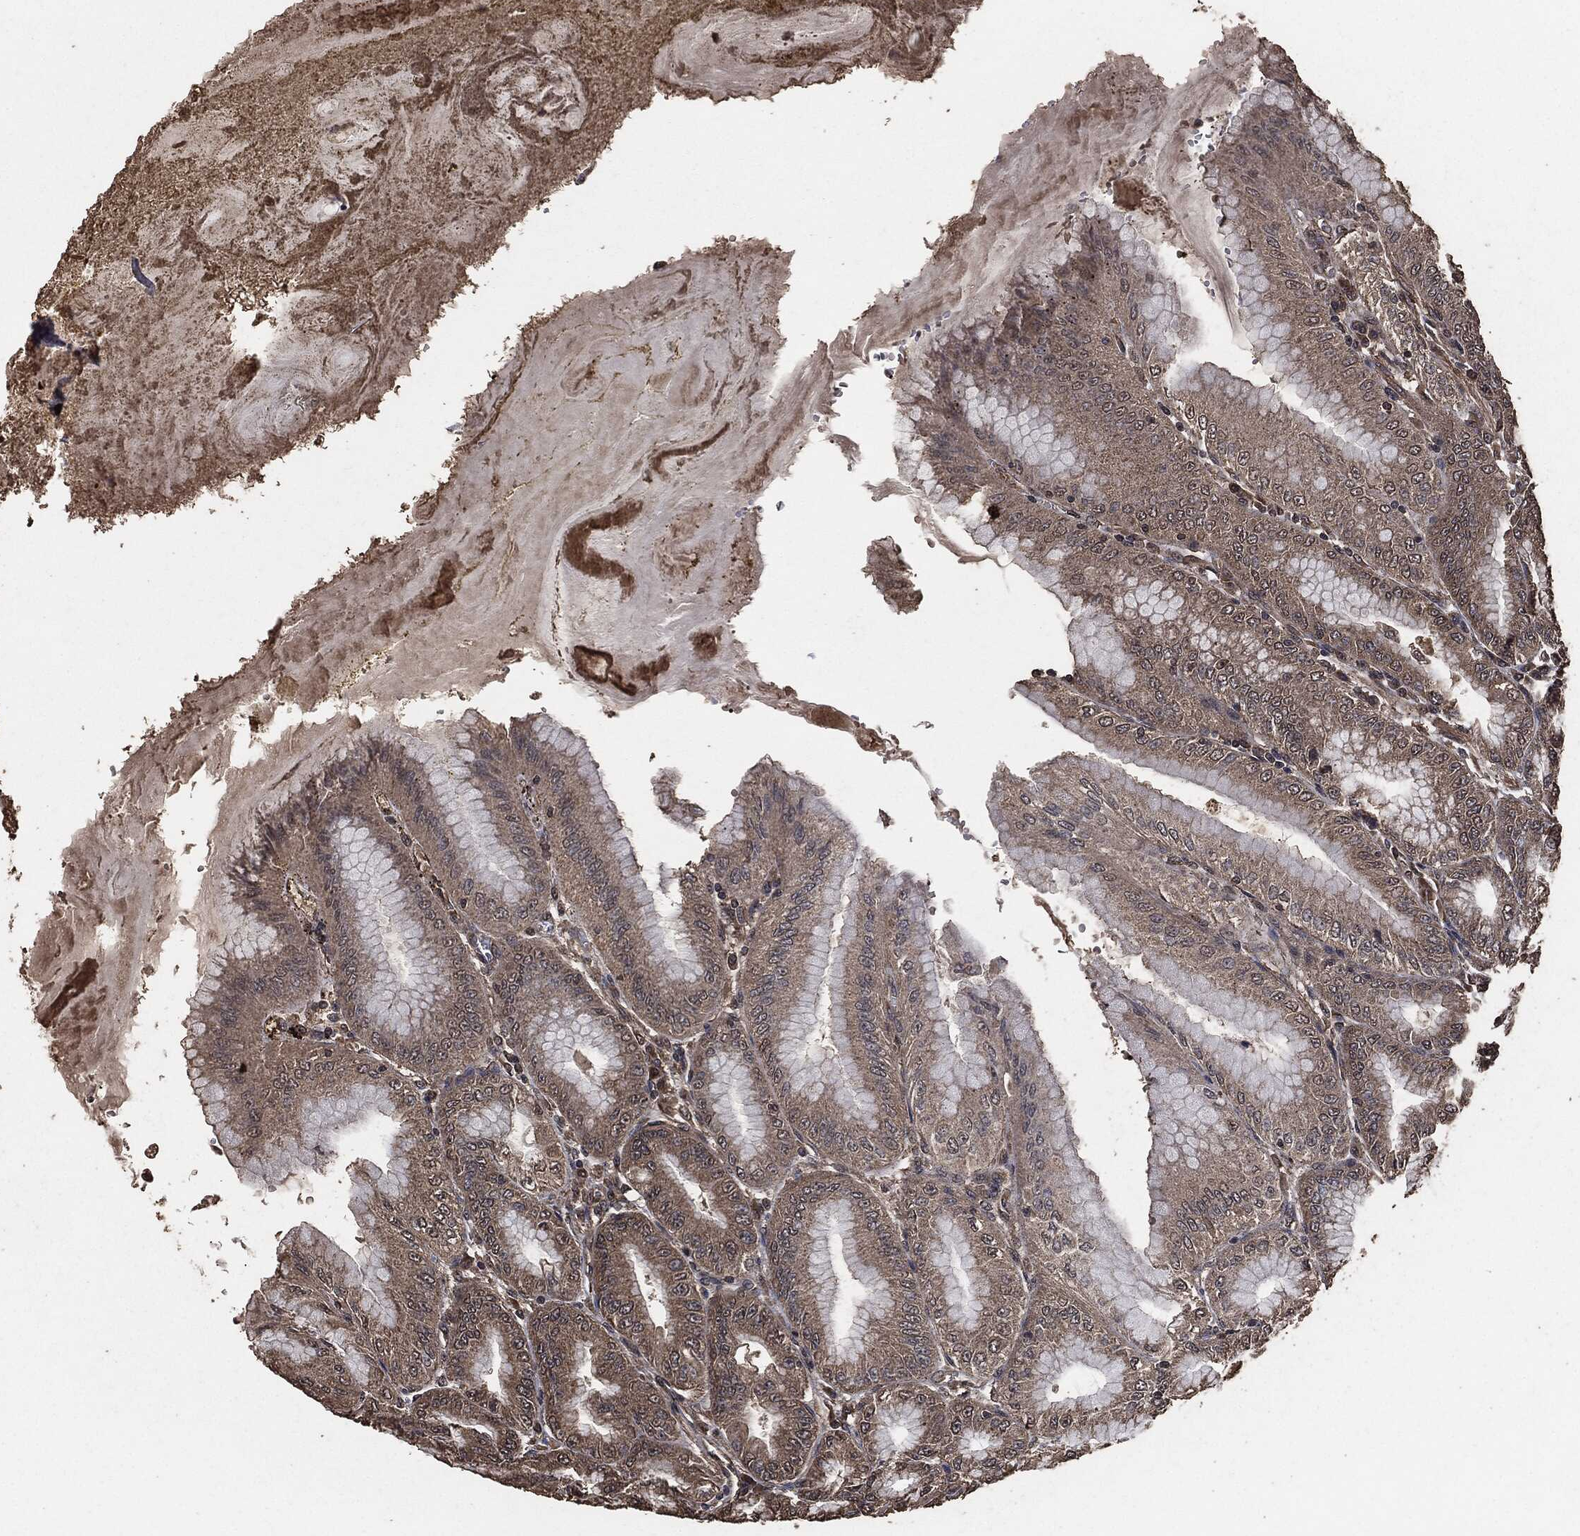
{"staining": {"intensity": "moderate", "quantity": ">75%", "location": "cytoplasmic/membranous"}, "tissue": "stomach", "cell_type": "Glandular cells", "image_type": "normal", "snomed": [{"axis": "morphology", "description": "Normal tissue, NOS"}, {"axis": "topography", "description": "Stomach"}], "caption": "This micrograph demonstrates immunohistochemistry (IHC) staining of normal stomach, with medium moderate cytoplasmic/membranous staining in about >75% of glandular cells.", "gene": "AKT1S1", "patient": {"sex": "male", "age": 71}}